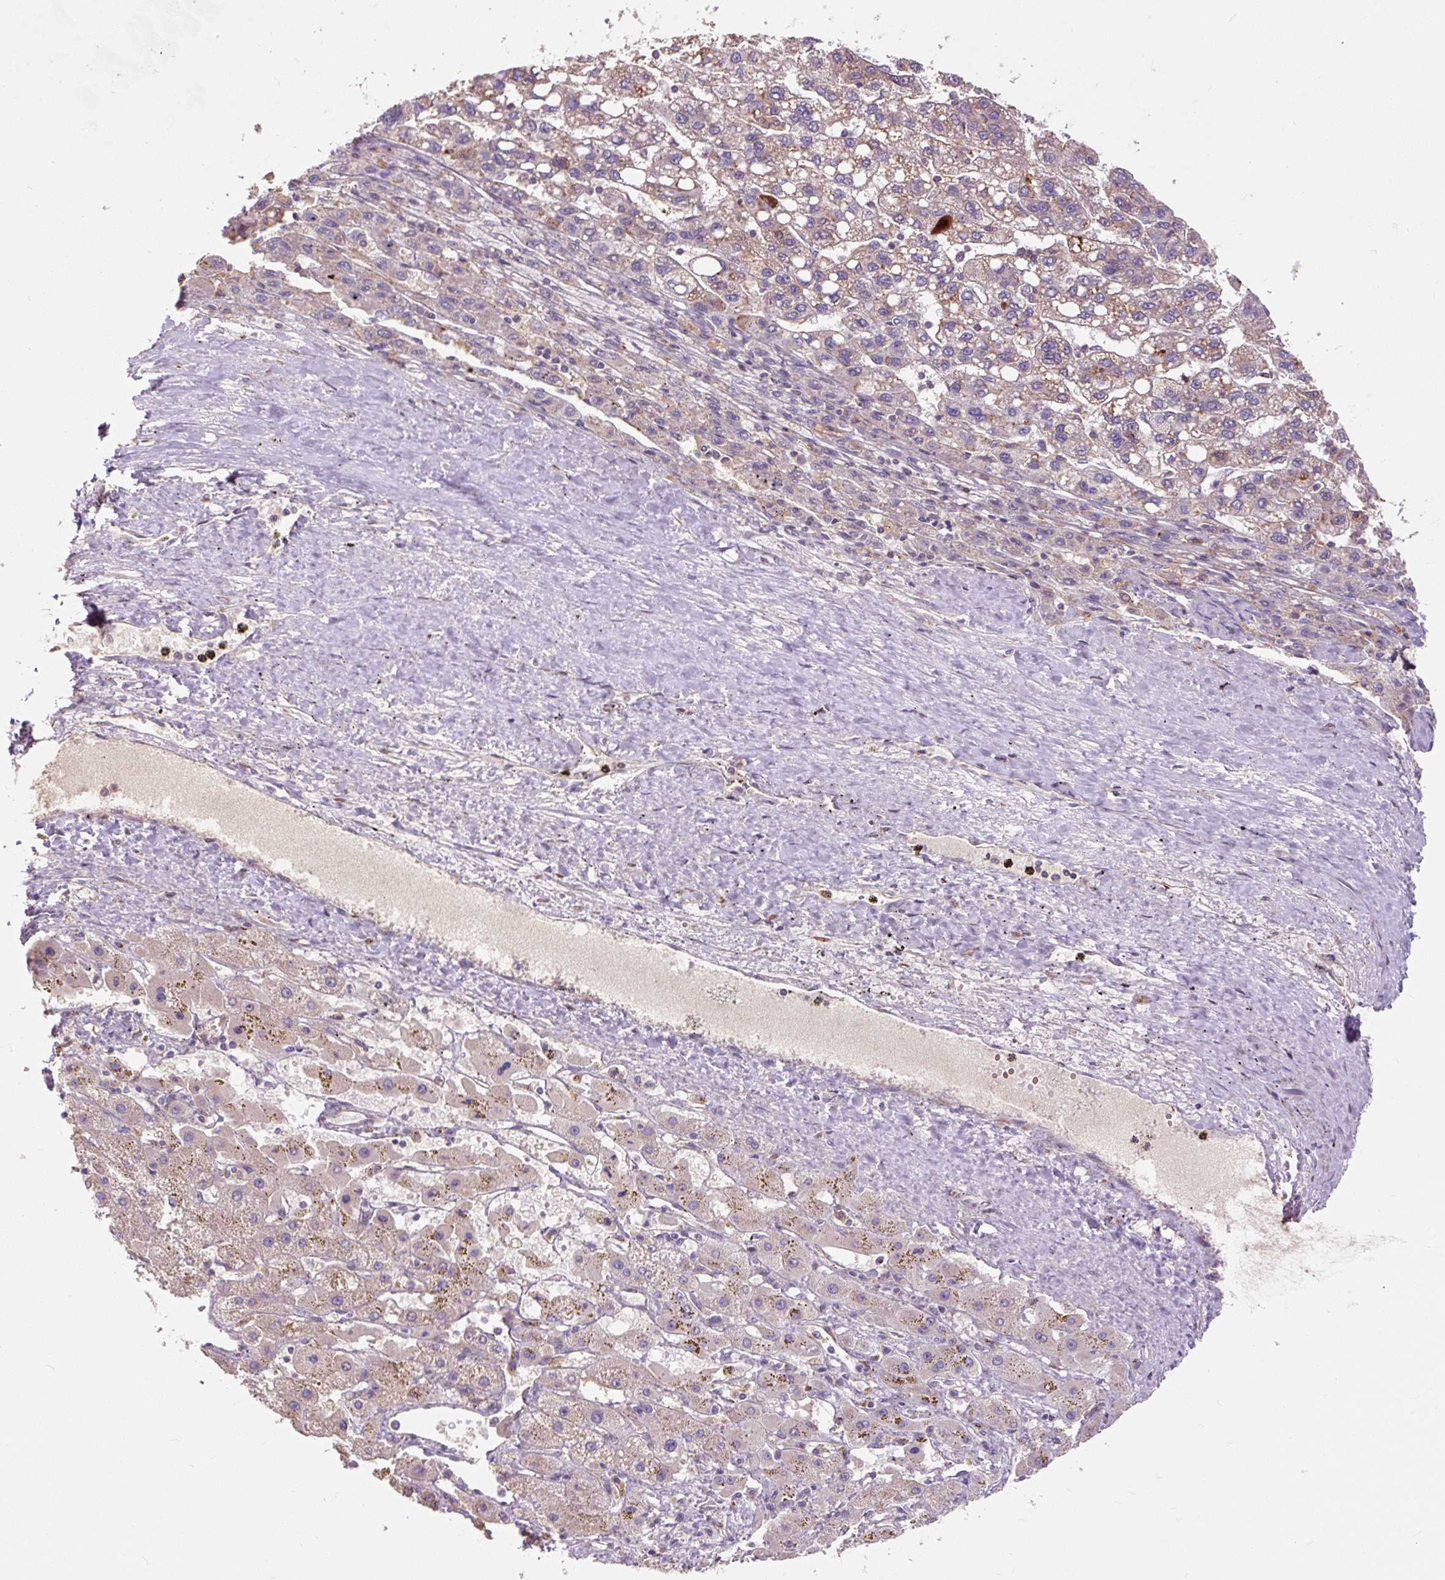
{"staining": {"intensity": "negative", "quantity": "none", "location": "none"}, "tissue": "liver cancer", "cell_type": "Tumor cells", "image_type": "cancer", "snomed": [{"axis": "morphology", "description": "Carcinoma, Hepatocellular, NOS"}, {"axis": "topography", "description": "Liver"}], "caption": "Immunohistochemical staining of human liver hepatocellular carcinoma exhibits no significant staining in tumor cells. (DAB immunohistochemistry visualized using brightfield microscopy, high magnification).", "gene": "PRIMPOL", "patient": {"sex": "female", "age": 82}}